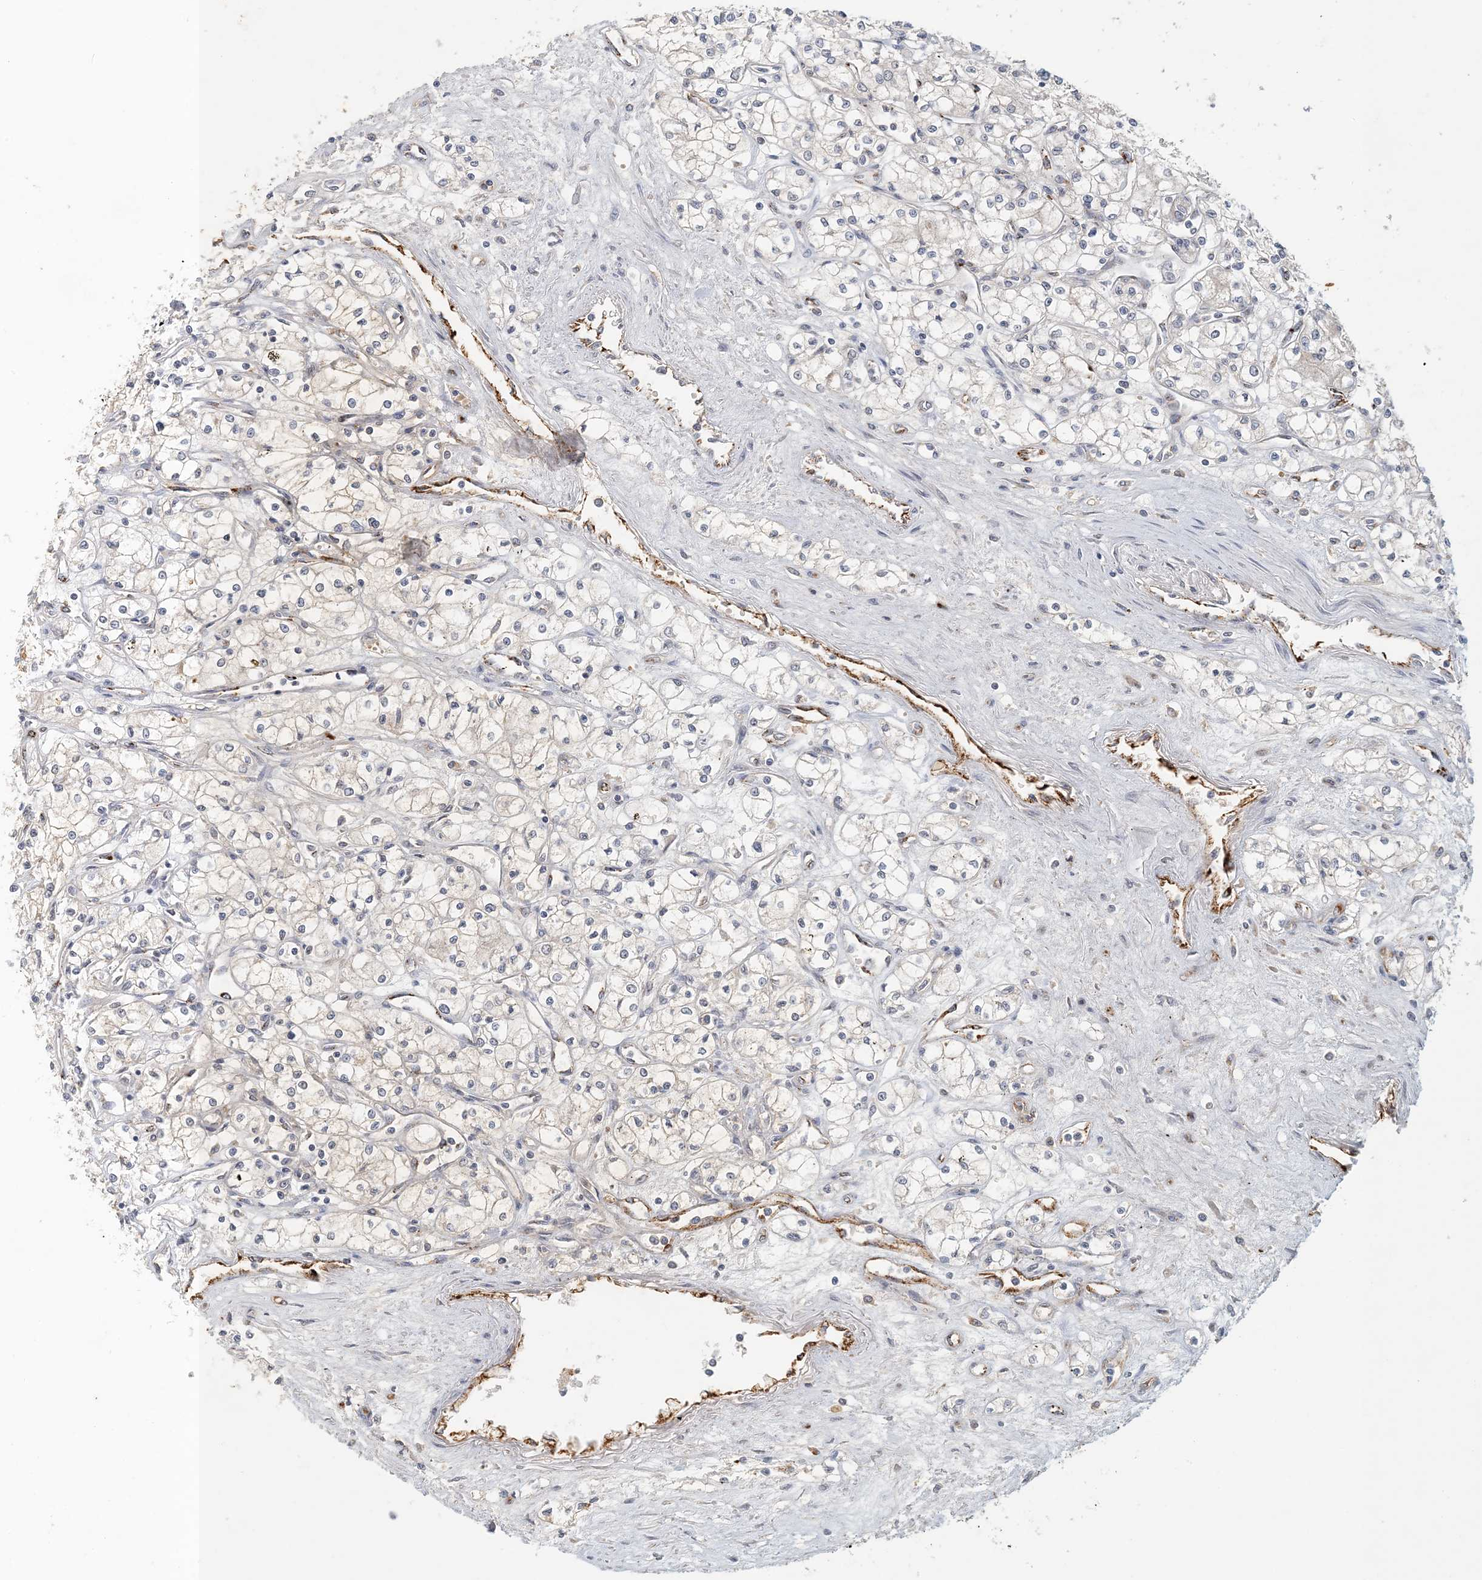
{"staining": {"intensity": "weak", "quantity": "<25%", "location": "cytoplasmic/membranous"}, "tissue": "renal cancer", "cell_type": "Tumor cells", "image_type": "cancer", "snomed": [{"axis": "morphology", "description": "Adenocarcinoma, NOS"}, {"axis": "topography", "description": "Kidney"}], "caption": "A micrograph of renal adenocarcinoma stained for a protein shows no brown staining in tumor cells.", "gene": "ZBTB3", "patient": {"sex": "male", "age": 59}}